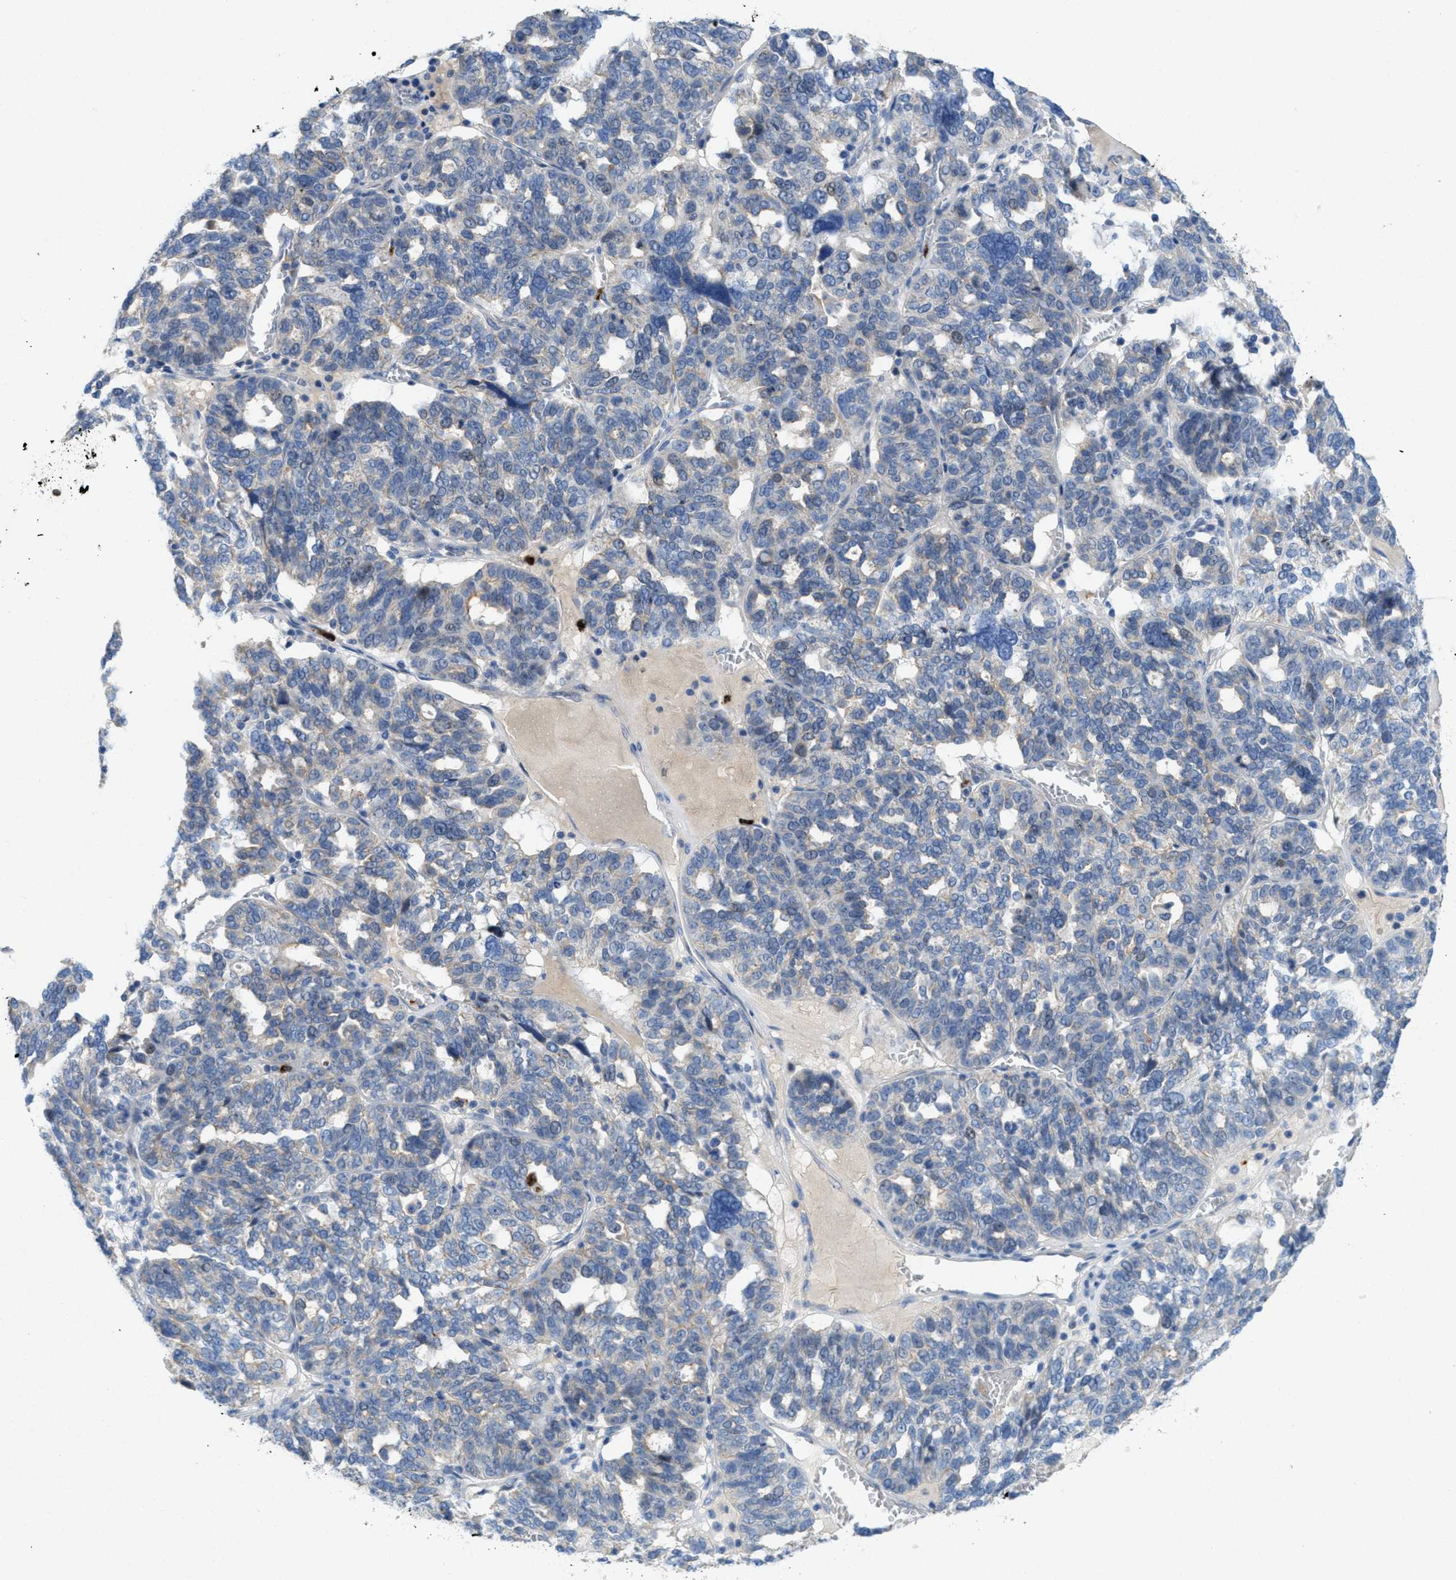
{"staining": {"intensity": "negative", "quantity": "none", "location": "none"}, "tissue": "ovarian cancer", "cell_type": "Tumor cells", "image_type": "cancer", "snomed": [{"axis": "morphology", "description": "Cystadenocarcinoma, serous, NOS"}, {"axis": "topography", "description": "Ovary"}], "caption": "Human ovarian cancer (serous cystadenocarcinoma) stained for a protein using immunohistochemistry demonstrates no staining in tumor cells.", "gene": "CMTM1", "patient": {"sex": "female", "age": 59}}